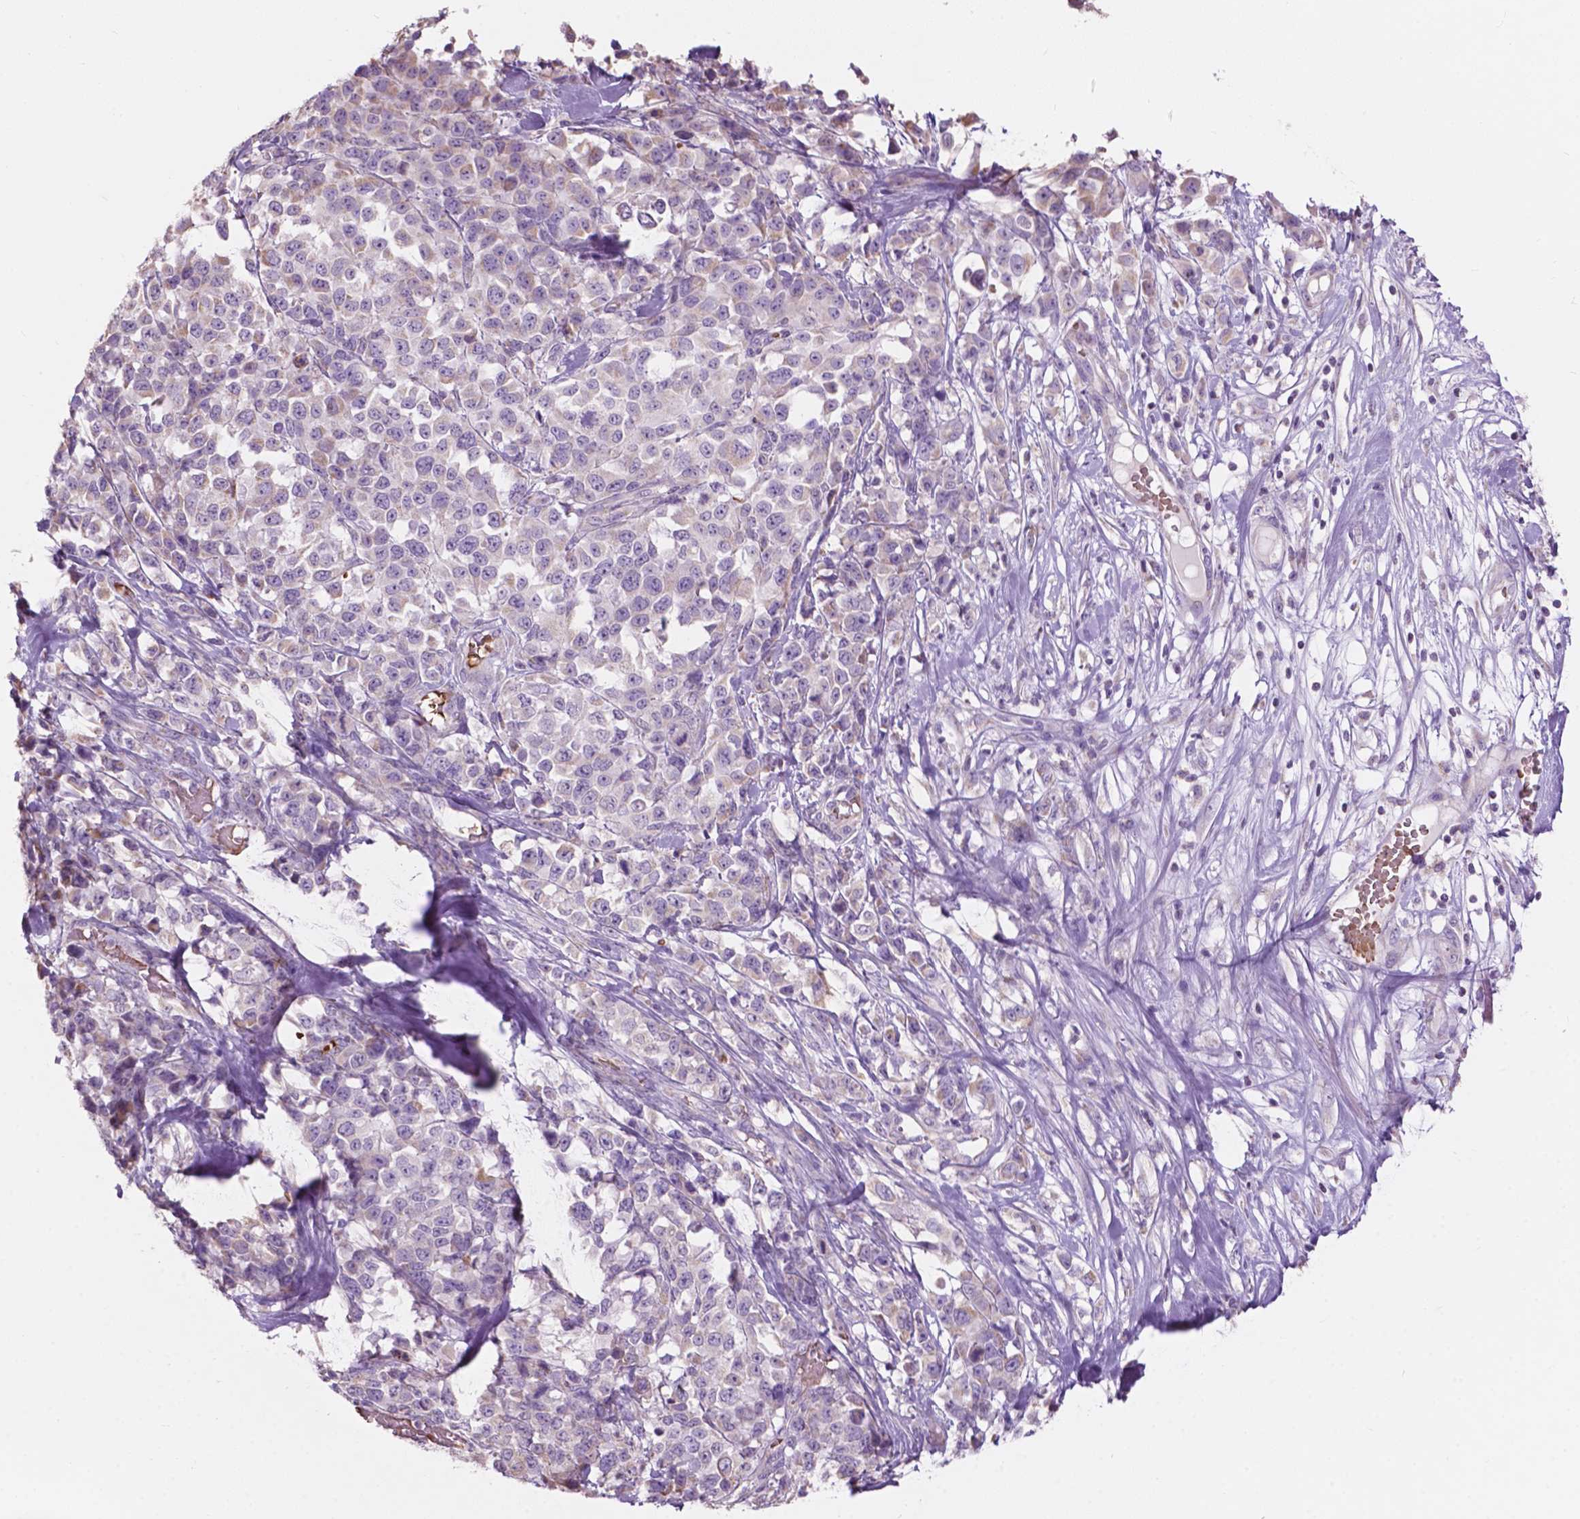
{"staining": {"intensity": "negative", "quantity": "none", "location": "none"}, "tissue": "melanoma", "cell_type": "Tumor cells", "image_type": "cancer", "snomed": [{"axis": "morphology", "description": "Malignant melanoma, Metastatic site"}, {"axis": "topography", "description": "Skin"}], "caption": "IHC image of neoplastic tissue: melanoma stained with DAB displays no significant protein expression in tumor cells.", "gene": "NDUFS1", "patient": {"sex": "male", "age": 84}}